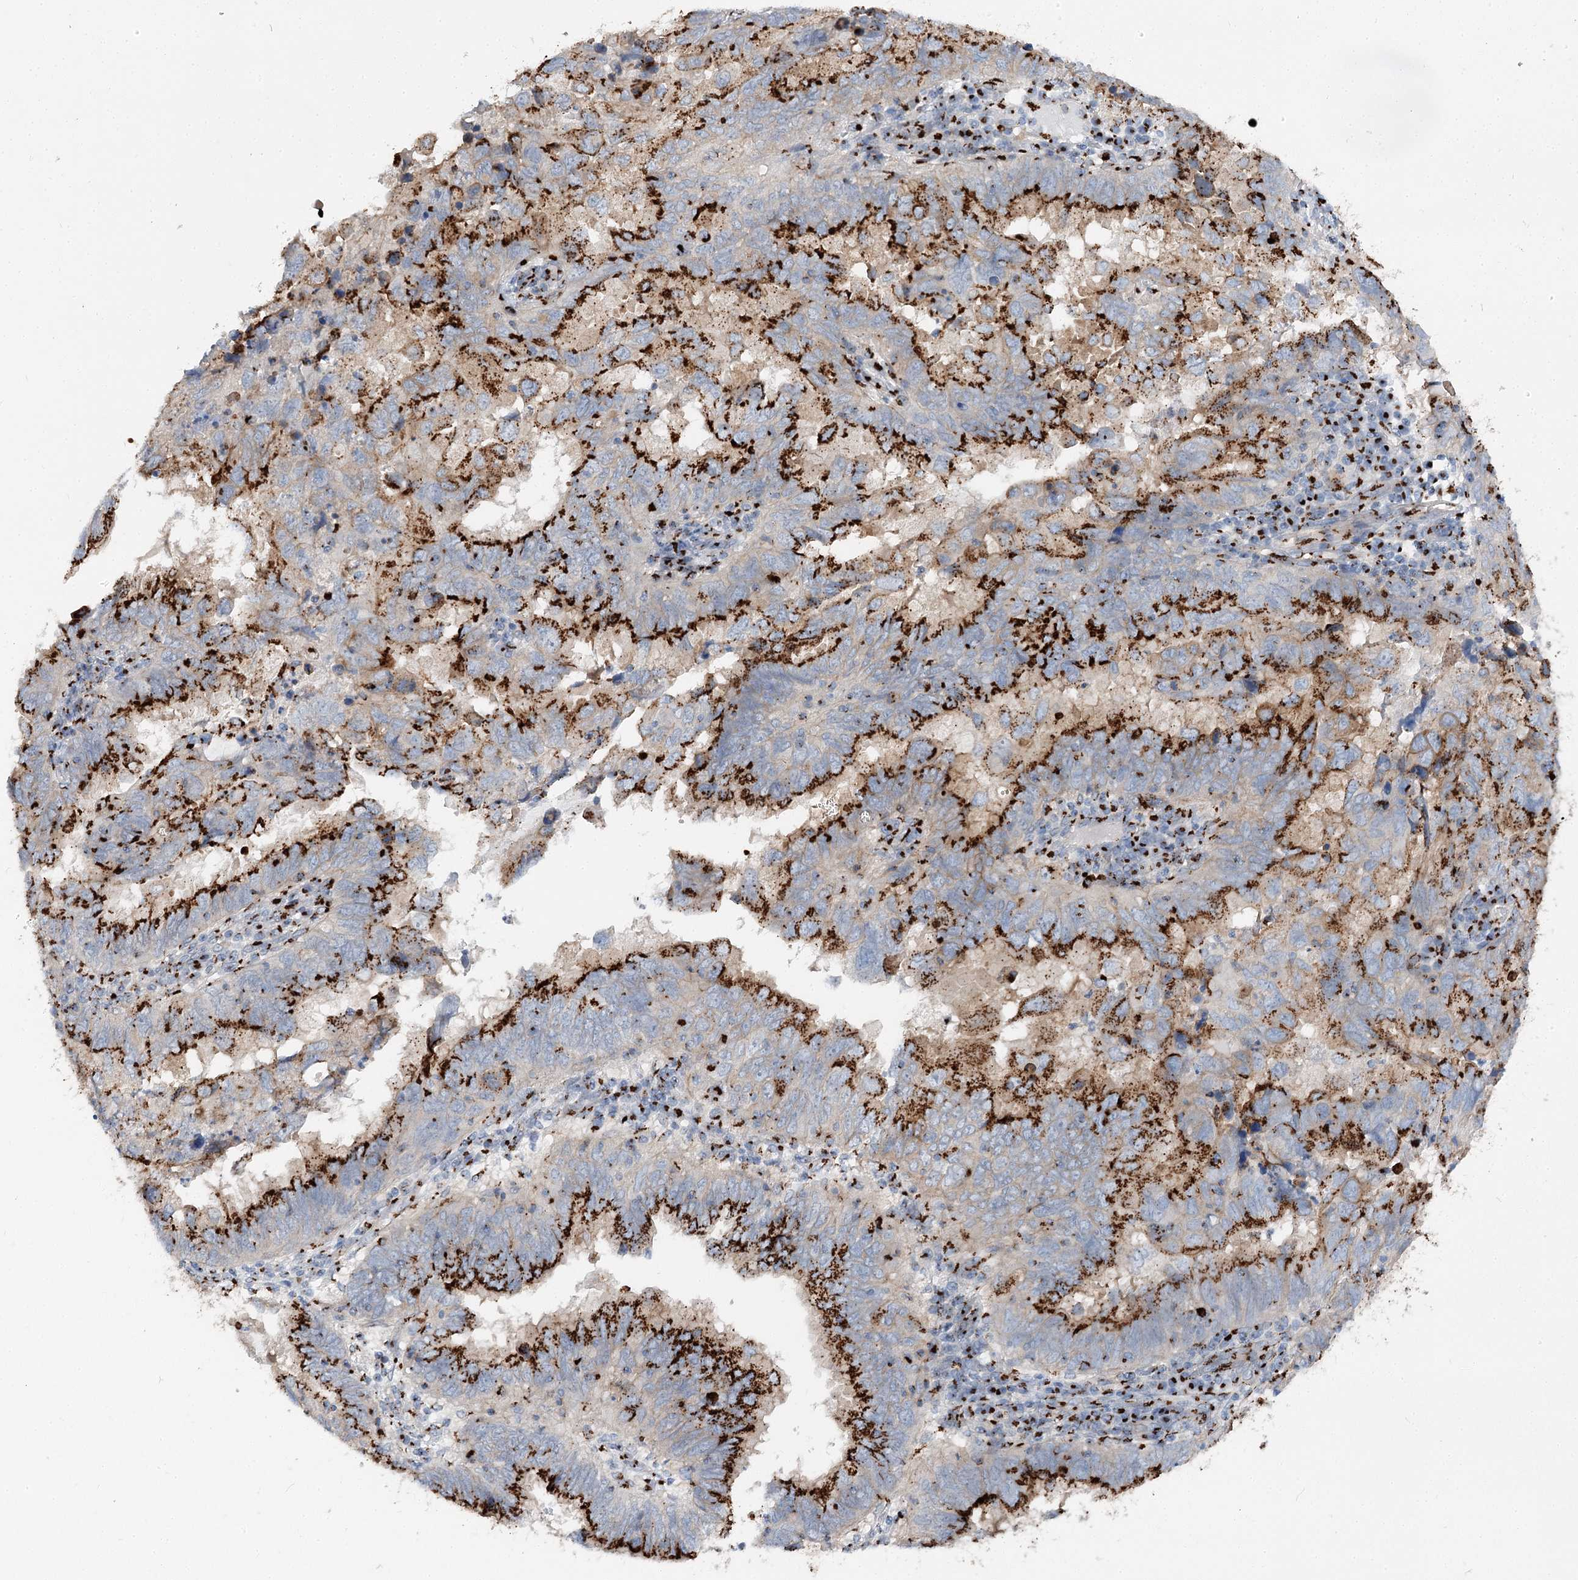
{"staining": {"intensity": "strong", "quantity": ">75%", "location": "cytoplasmic/membranous"}, "tissue": "endometrial cancer", "cell_type": "Tumor cells", "image_type": "cancer", "snomed": [{"axis": "morphology", "description": "Adenocarcinoma, NOS"}, {"axis": "topography", "description": "Uterus"}], "caption": "This is a micrograph of immunohistochemistry (IHC) staining of adenocarcinoma (endometrial), which shows strong staining in the cytoplasmic/membranous of tumor cells.", "gene": "TMEM165", "patient": {"sex": "female", "age": 77}}